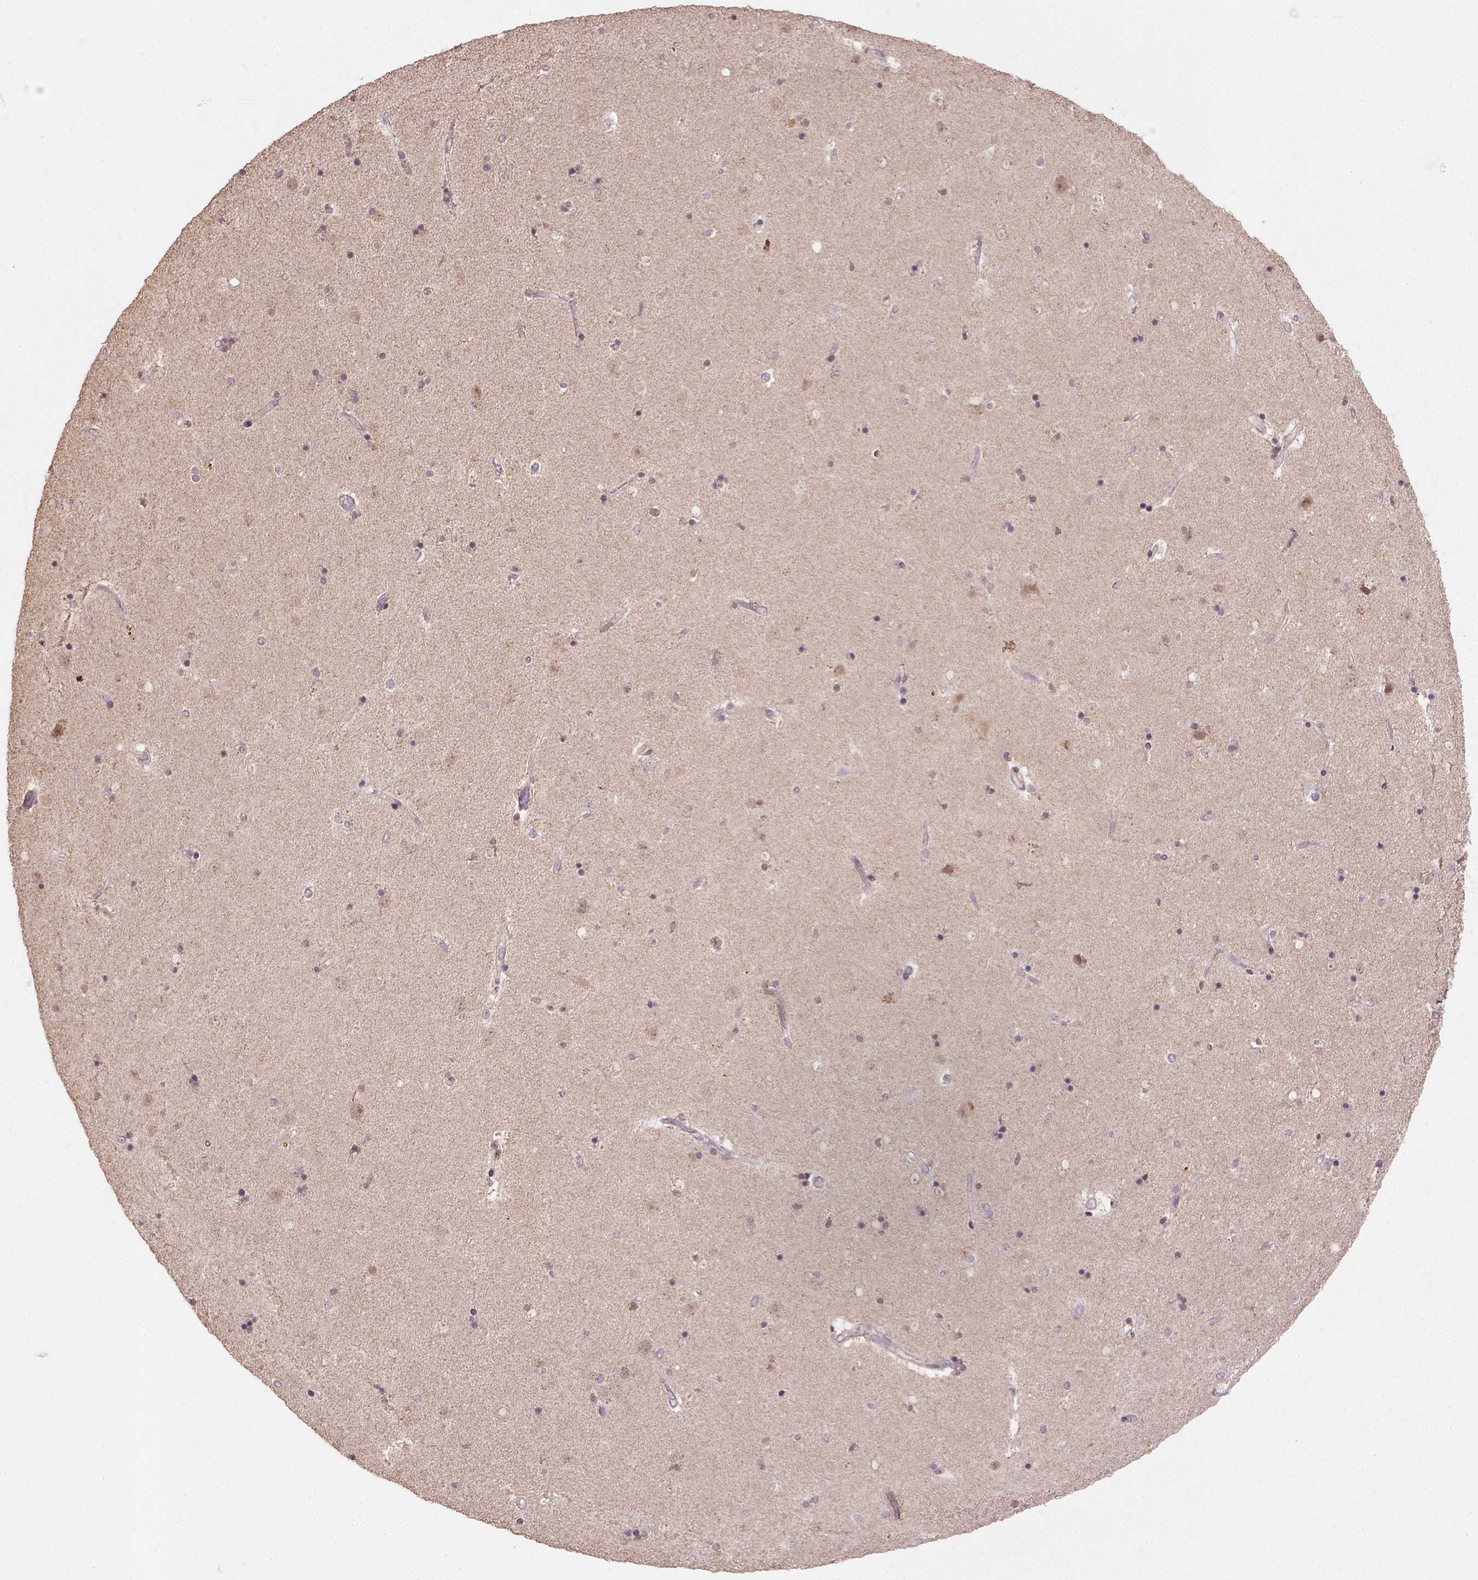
{"staining": {"intensity": "negative", "quantity": "none", "location": "none"}, "tissue": "caudate", "cell_type": "Glial cells", "image_type": "normal", "snomed": [{"axis": "morphology", "description": "Normal tissue, NOS"}, {"axis": "topography", "description": "Lateral ventricle wall"}], "caption": "DAB (3,3'-diaminobenzidine) immunohistochemical staining of unremarkable caudate reveals no significant expression in glial cells.", "gene": "NUDT10", "patient": {"sex": "female", "age": 71}}